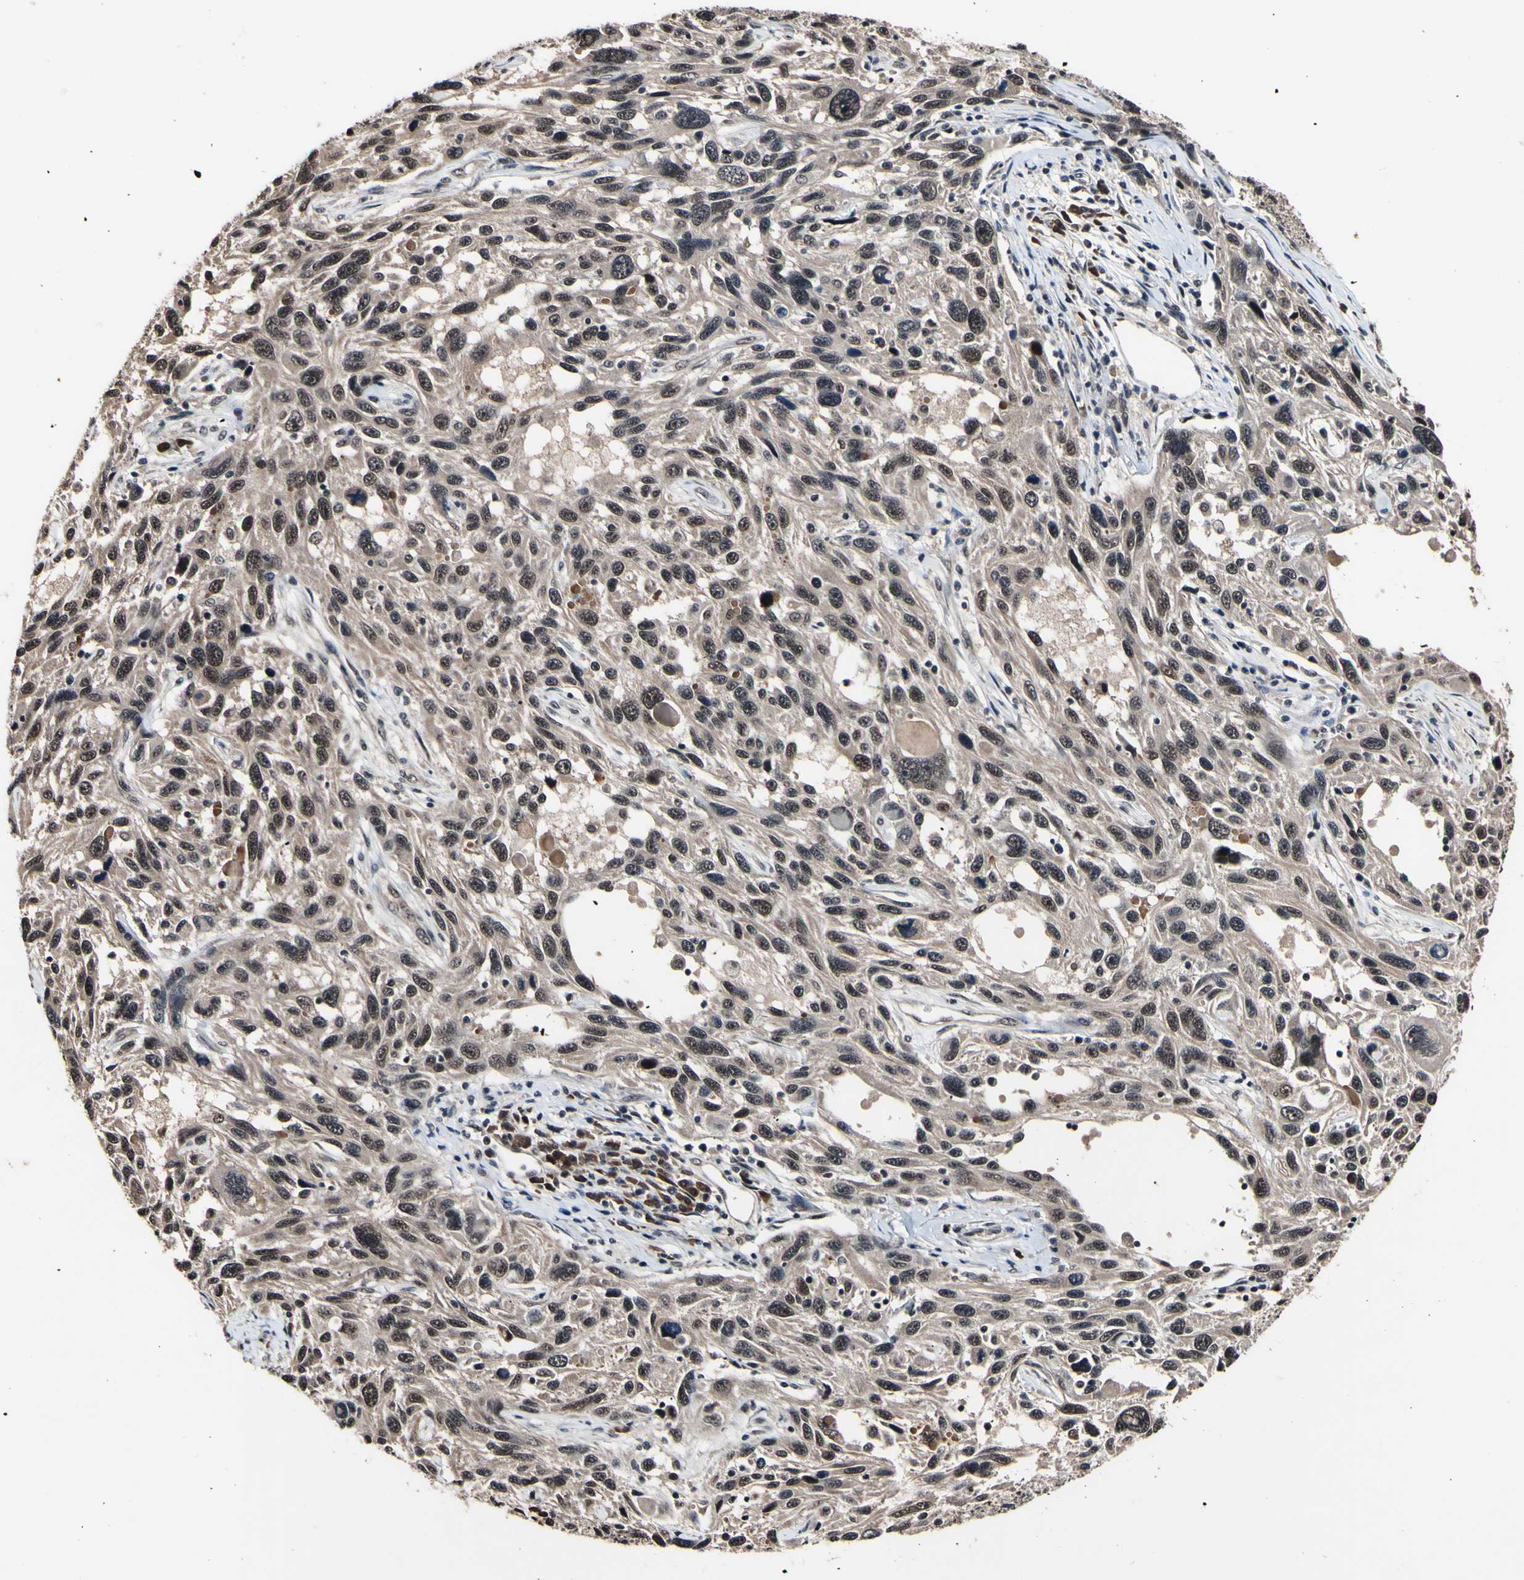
{"staining": {"intensity": "weak", "quantity": ">75%", "location": "cytoplasmic/membranous,nuclear"}, "tissue": "melanoma", "cell_type": "Tumor cells", "image_type": "cancer", "snomed": [{"axis": "morphology", "description": "Malignant melanoma, NOS"}, {"axis": "topography", "description": "Skin"}], "caption": "Tumor cells exhibit weak cytoplasmic/membranous and nuclear positivity in approximately >75% of cells in melanoma.", "gene": "PSMD10", "patient": {"sex": "male", "age": 53}}